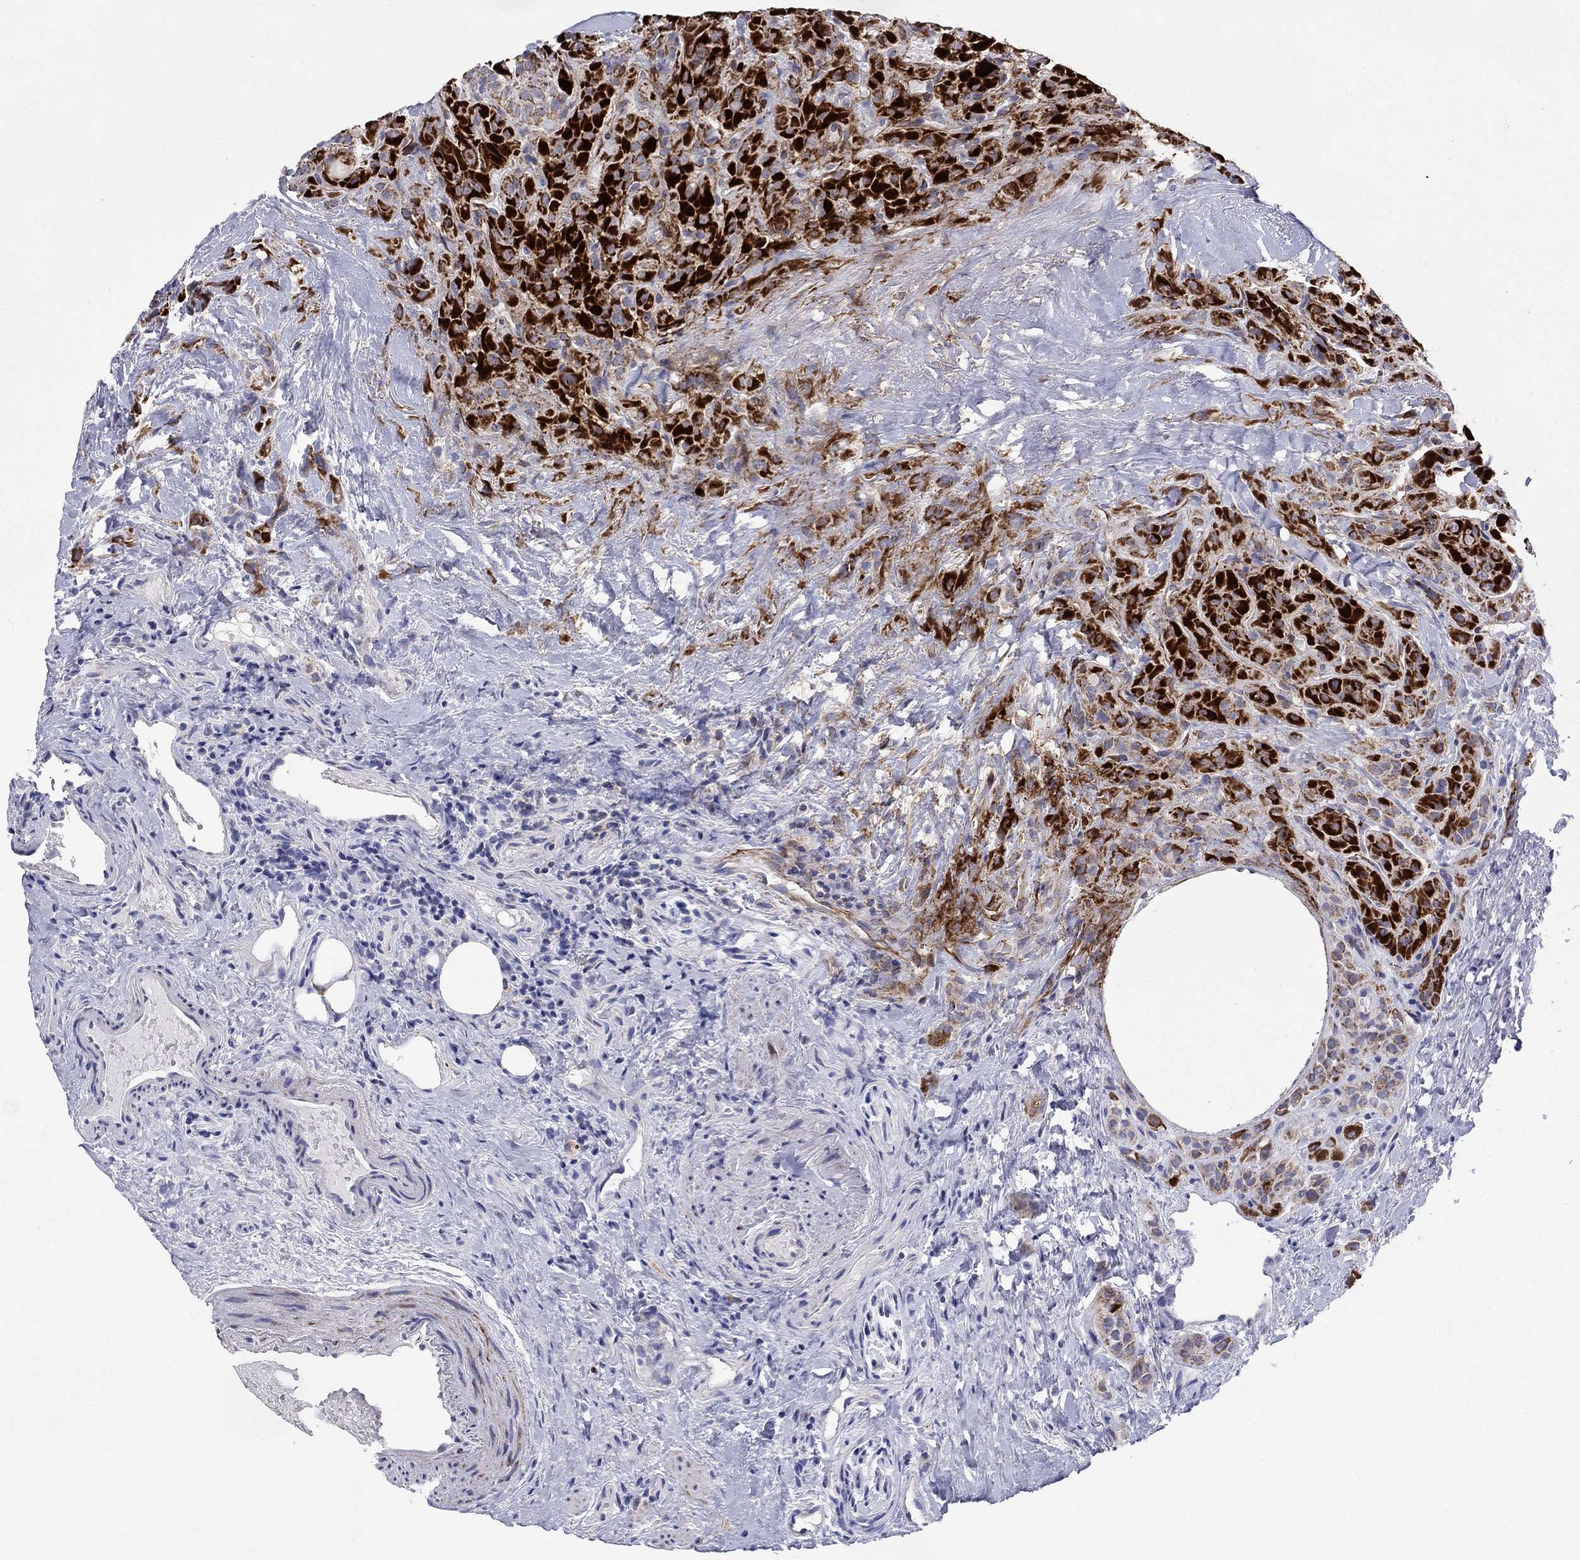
{"staining": {"intensity": "strong", "quantity": "25%-75%", "location": "cytoplasmic/membranous"}, "tissue": "thyroid cancer", "cell_type": "Tumor cells", "image_type": "cancer", "snomed": [{"axis": "morphology", "description": "Papillary adenocarcinoma, NOS"}, {"axis": "topography", "description": "Thyroid gland"}], "caption": "High-magnification brightfield microscopy of thyroid cancer (papillary adenocarcinoma) stained with DAB (3,3'-diaminobenzidine) (brown) and counterstained with hematoxylin (blue). tumor cells exhibit strong cytoplasmic/membranous positivity is appreciated in approximately25%-75% of cells. The protein of interest is stained brown, and the nuclei are stained in blue (DAB IHC with brightfield microscopy, high magnification).", "gene": "MGST3", "patient": {"sex": "female", "age": 45}}